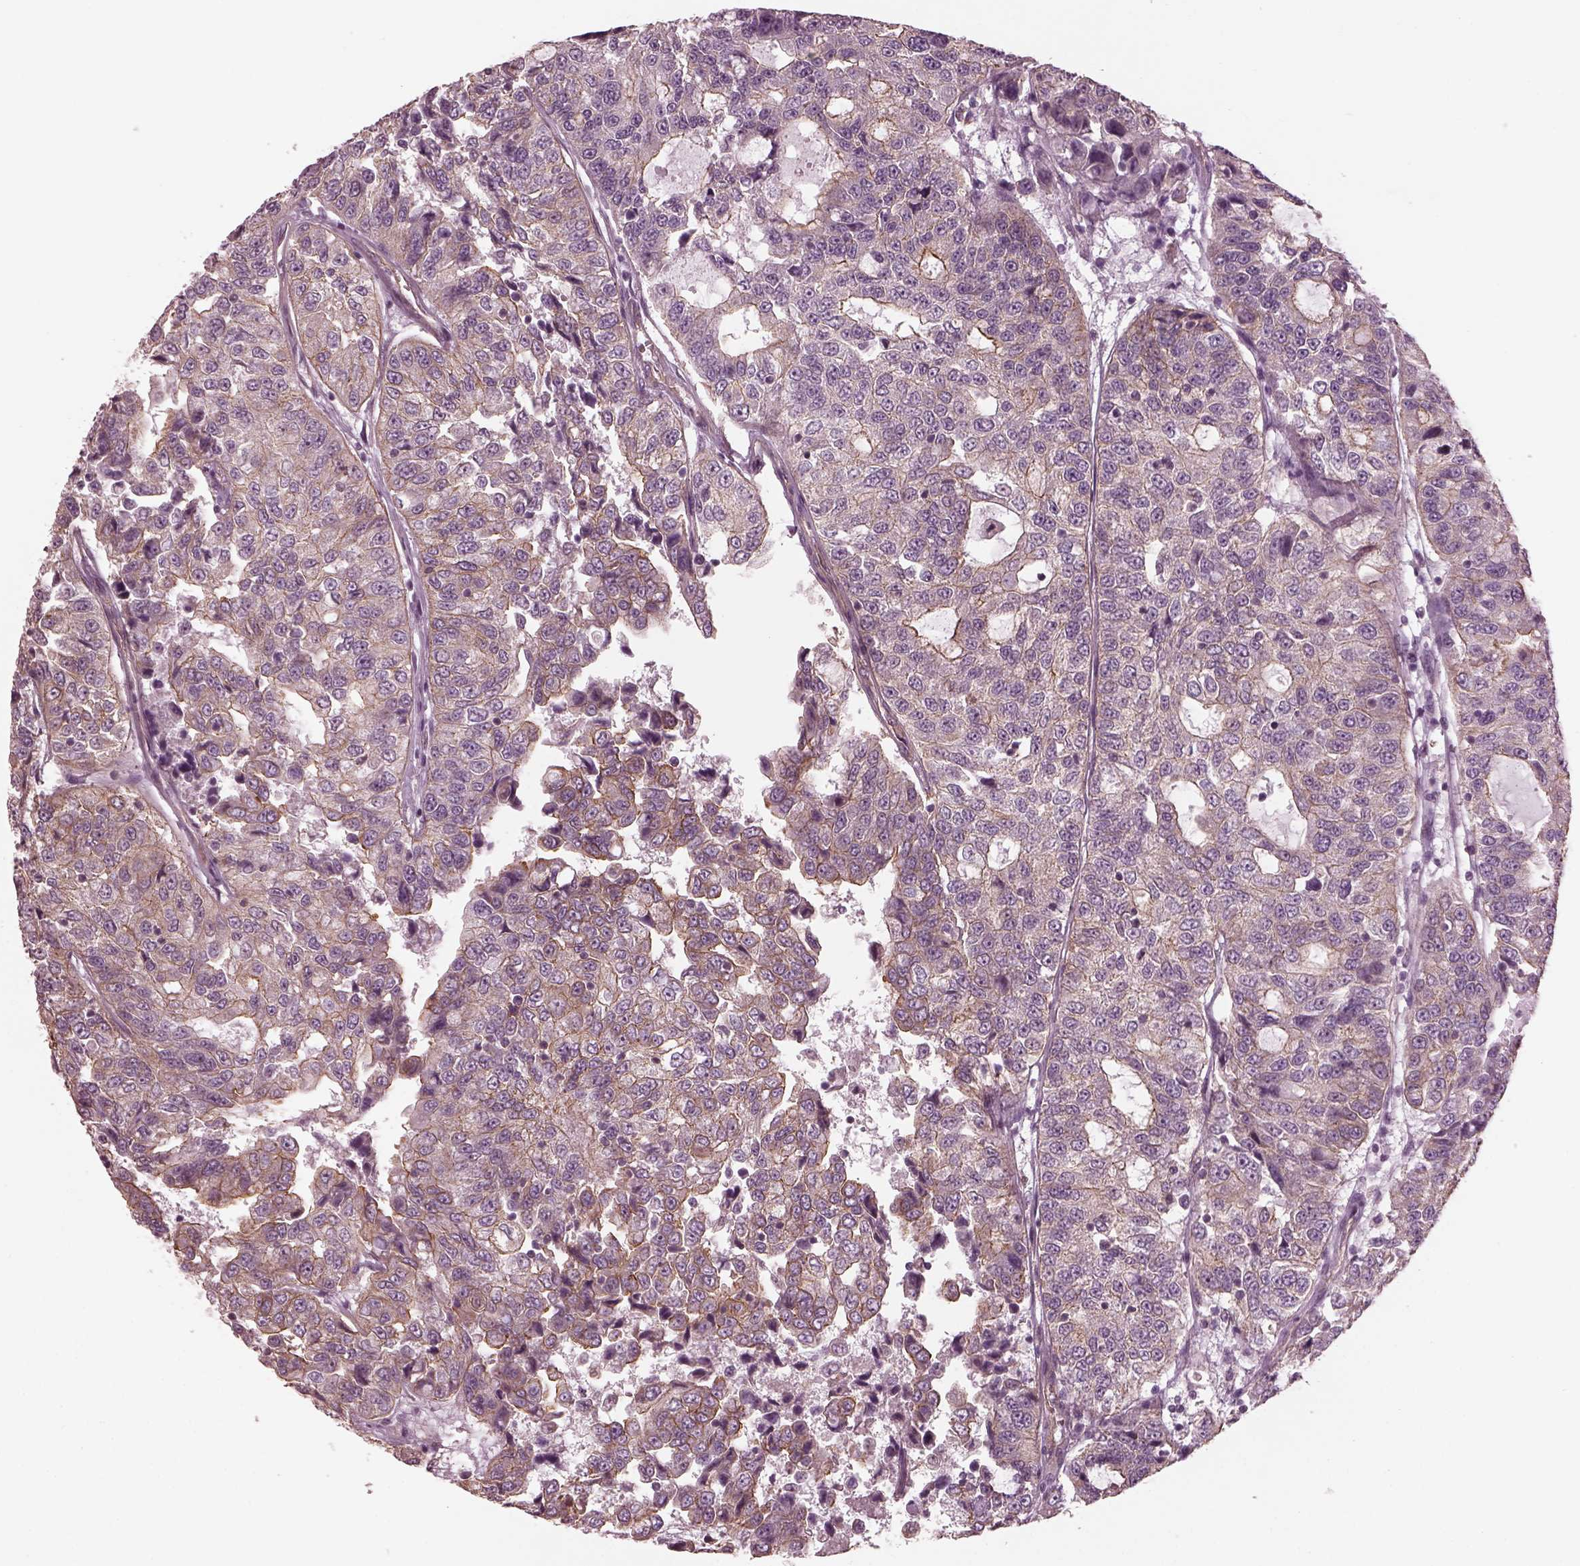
{"staining": {"intensity": "moderate", "quantity": "25%-75%", "location": "cytoplasmic/membranous"}, "tissue": "urothelial cancer", "cell_type": "Tumor cells", "image_type": "cancer", "snomed": [{"axis": "morphology", "description": "Urothelial carcinoma, NOS"}, {"axis": "morphology", "description": "Urothelial carcinoma, High grade"}, {"axis": "topography", "description": "Urinary bladder"}], "caption": "Protein expression analysis of human transitional cell carcinoma reveals moderate cytoplasmic/membranous expression in about 25%-75% of tumor cells.", "gene": "ODAD1", "patient": {"sex": "female", "age": 73}}